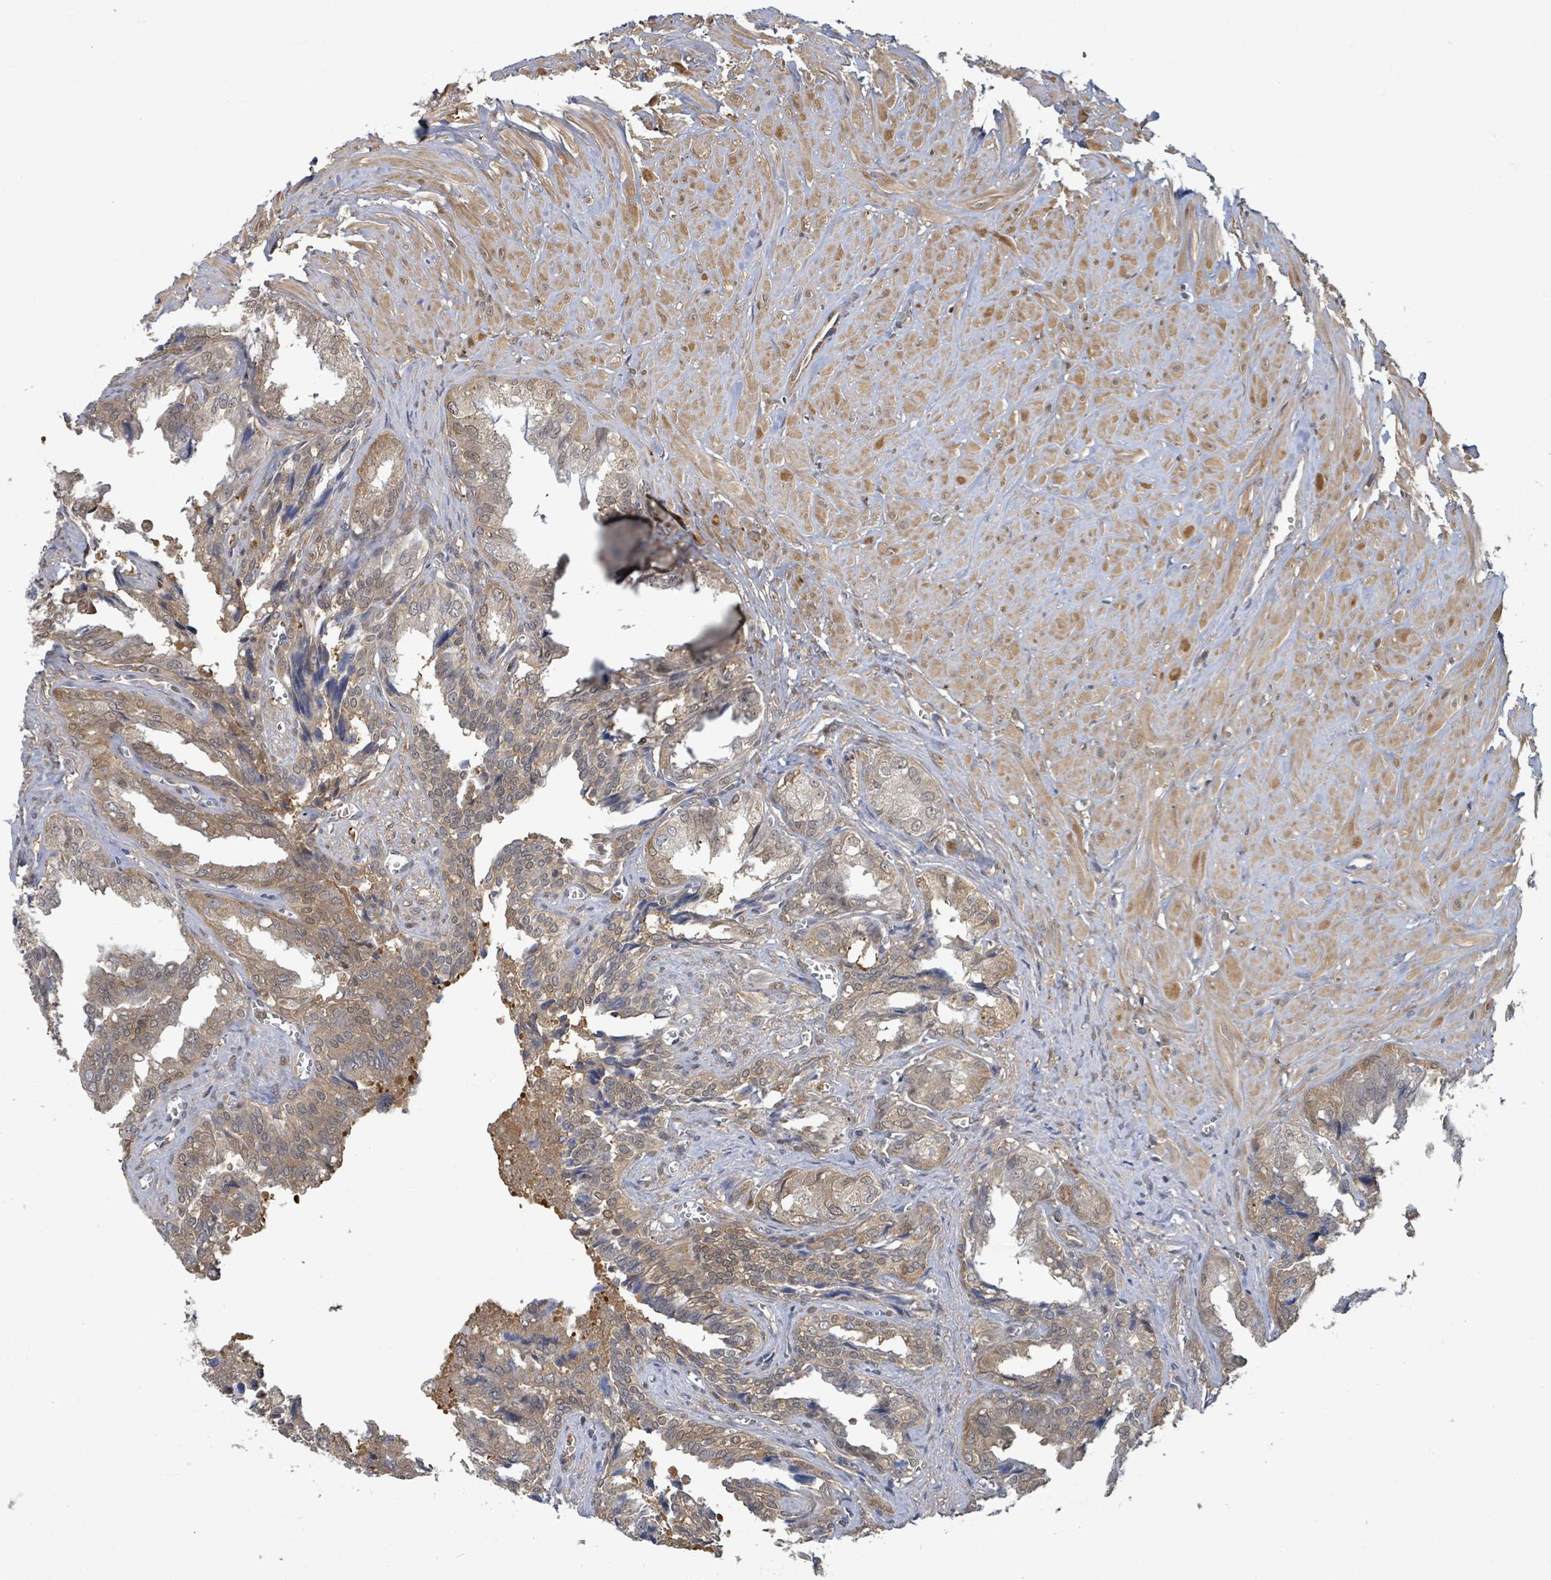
{"staining": {"intensity": "moderate", "quantity": ">75%", "location": "cytoplasmic/membranous"}, "tissue": "seminal vesicle", "cell_type": "Glandular cells", "image_type": "normal", "snomed": [{"axis": "morphology", "description": "Normal tissue, NOS"}, {"axis": "topography", "description": "Seminal veicle"}], "caption": "IHC of benign seminal vesicle displays medium levels of moderate cytoplasmic/membranous staining in approximately >75% of glandular cells. (brown staining indicates protein expression, while blue staining denotes nuclei).", "gene": "PGAM1", "patient": {"sex": "male", "age": 67}}